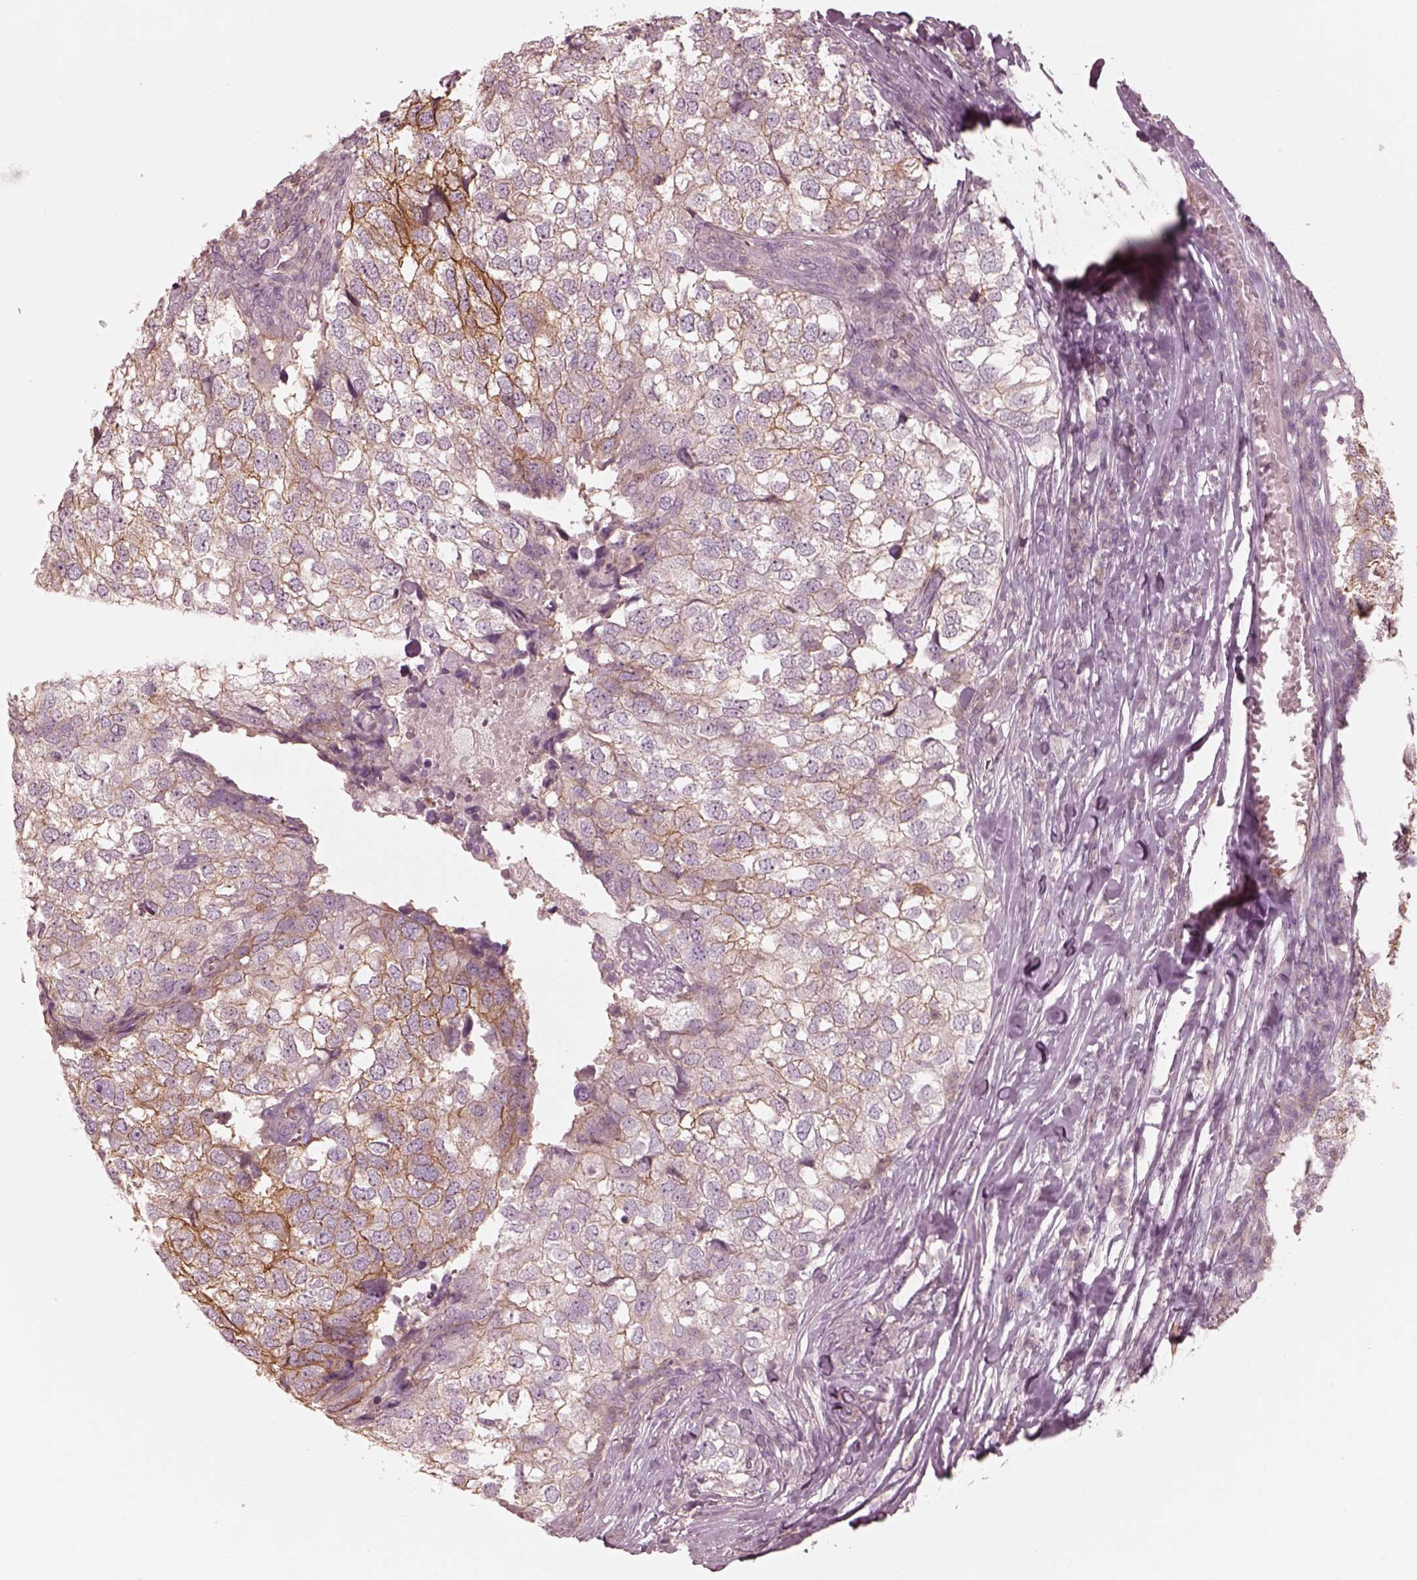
{"staining": {"intensity": "strong", "quantity": "25%-75%", "location": "cytoplasmic/membranous"}, "tissue": "breast cancer", "cell_type": "Tumor cells", "image_type": "cancer", "snomed": [{"axis": "morphology", "description": "Duct carcinoma"}, {"axis": "topography", "description": "Breast"}], "caption": "A photomicrograph of human breast invasive ductal carcinoma stained for a protein shows strong cytoplasmic/membranous brown staining in tumor cells. The staining is performed using DAB (3,3'-diaminobenzidine) brown chromogen to label protein expression. The nuclei are counter-stained blue using hematoxylin.", "gene": "GPRIN1", "patient": {"sex": "female", "age": 30}}